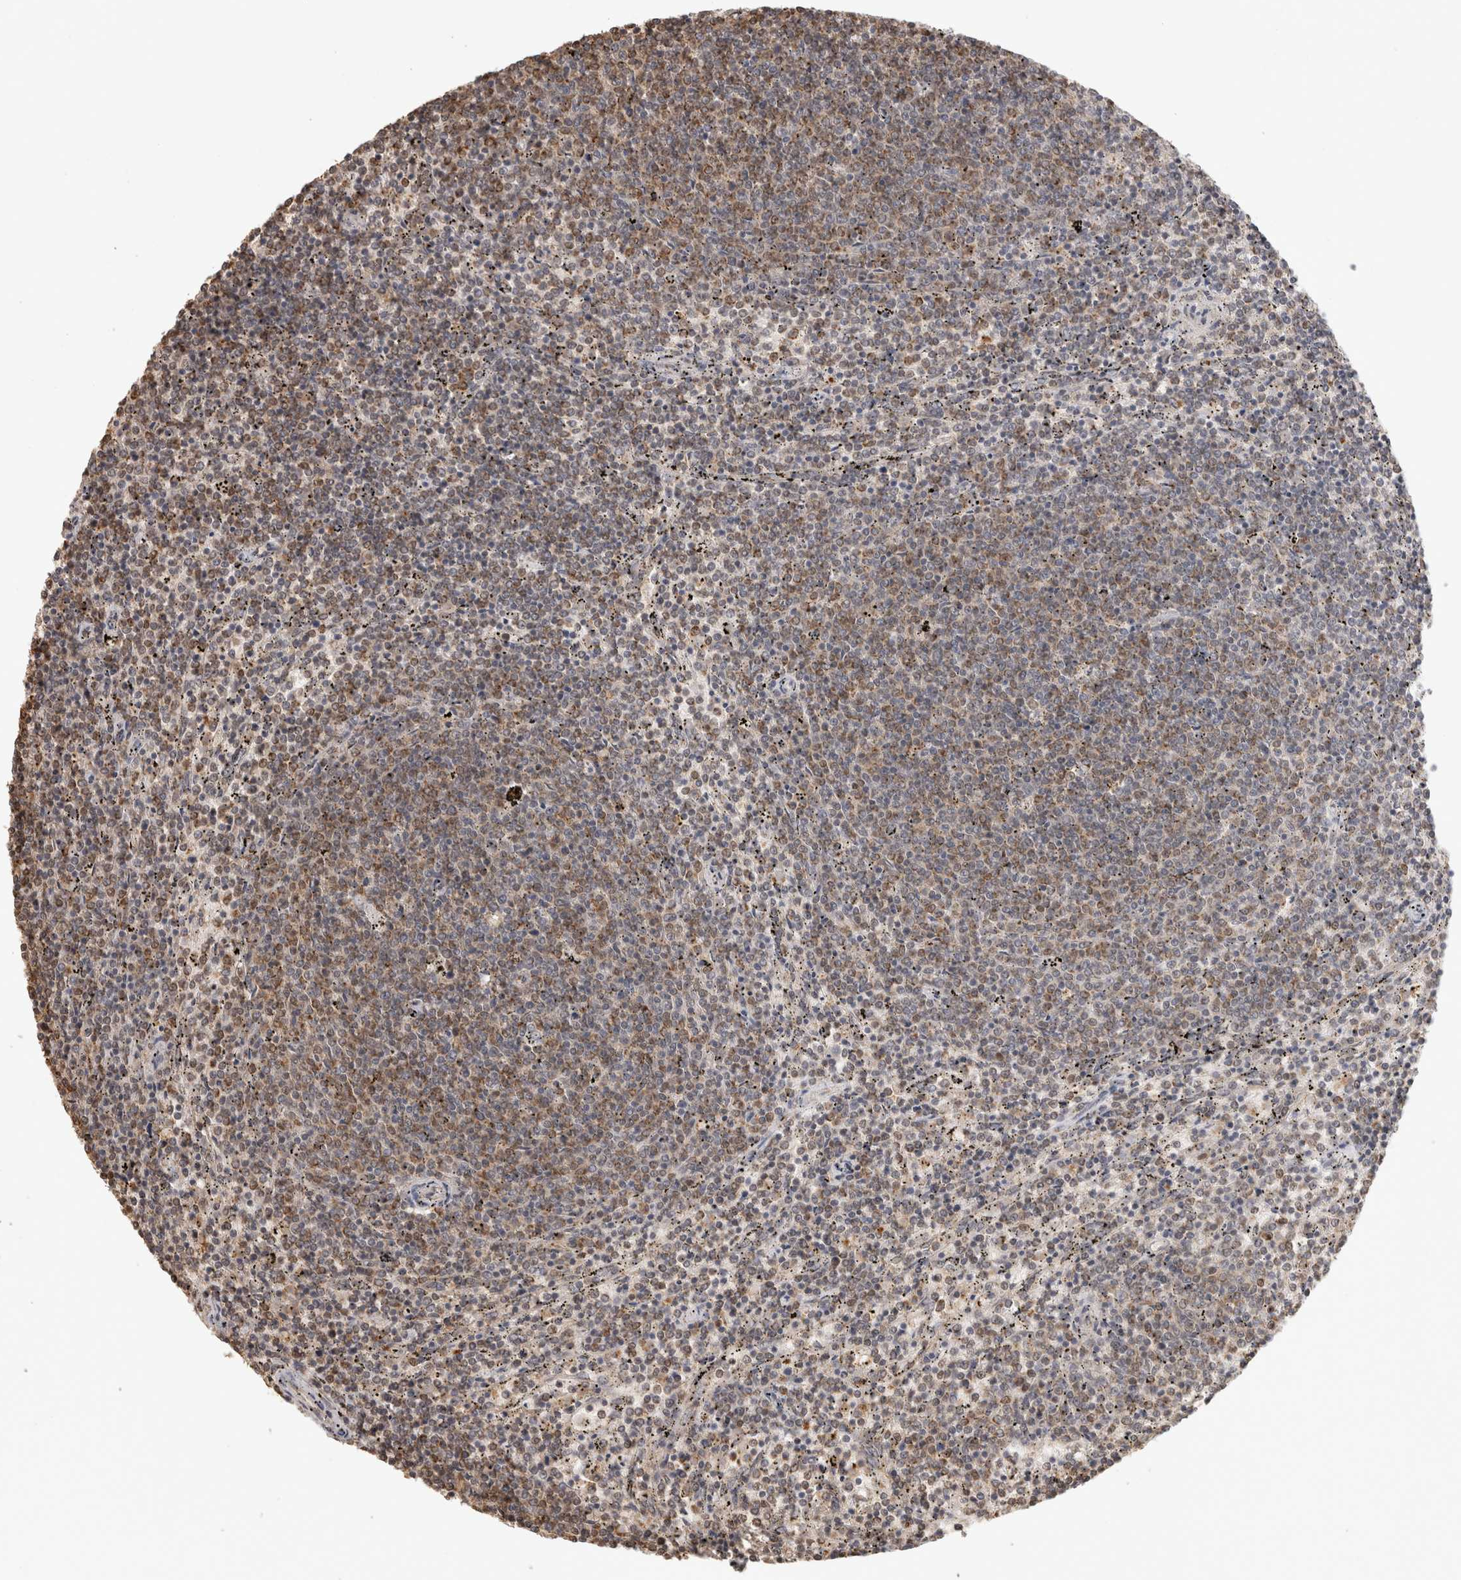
{"staining": {"intensity": "moderate", "quantity": "25%-75%", "location": "cytoplasmic/membranous"}, "tissue": "lymphoma", "cell_type": "Tumor cells", "image_type": "cancer", "snomed": [{"axis": "morphology", "description": "Malignant lymphoma, non-Hodgkin's type, Low grade"}, {"axis": "topography", "description": "Spleen"}], "caption": "Malignant lymphoma, non-Hodgkin's type (low-grade) stained for a protein displays moderate cytoplasmic/membranous positivity in tumor cells.", "gene": "BNIP3L", "patient": {"sex": "female", "age": 50}}